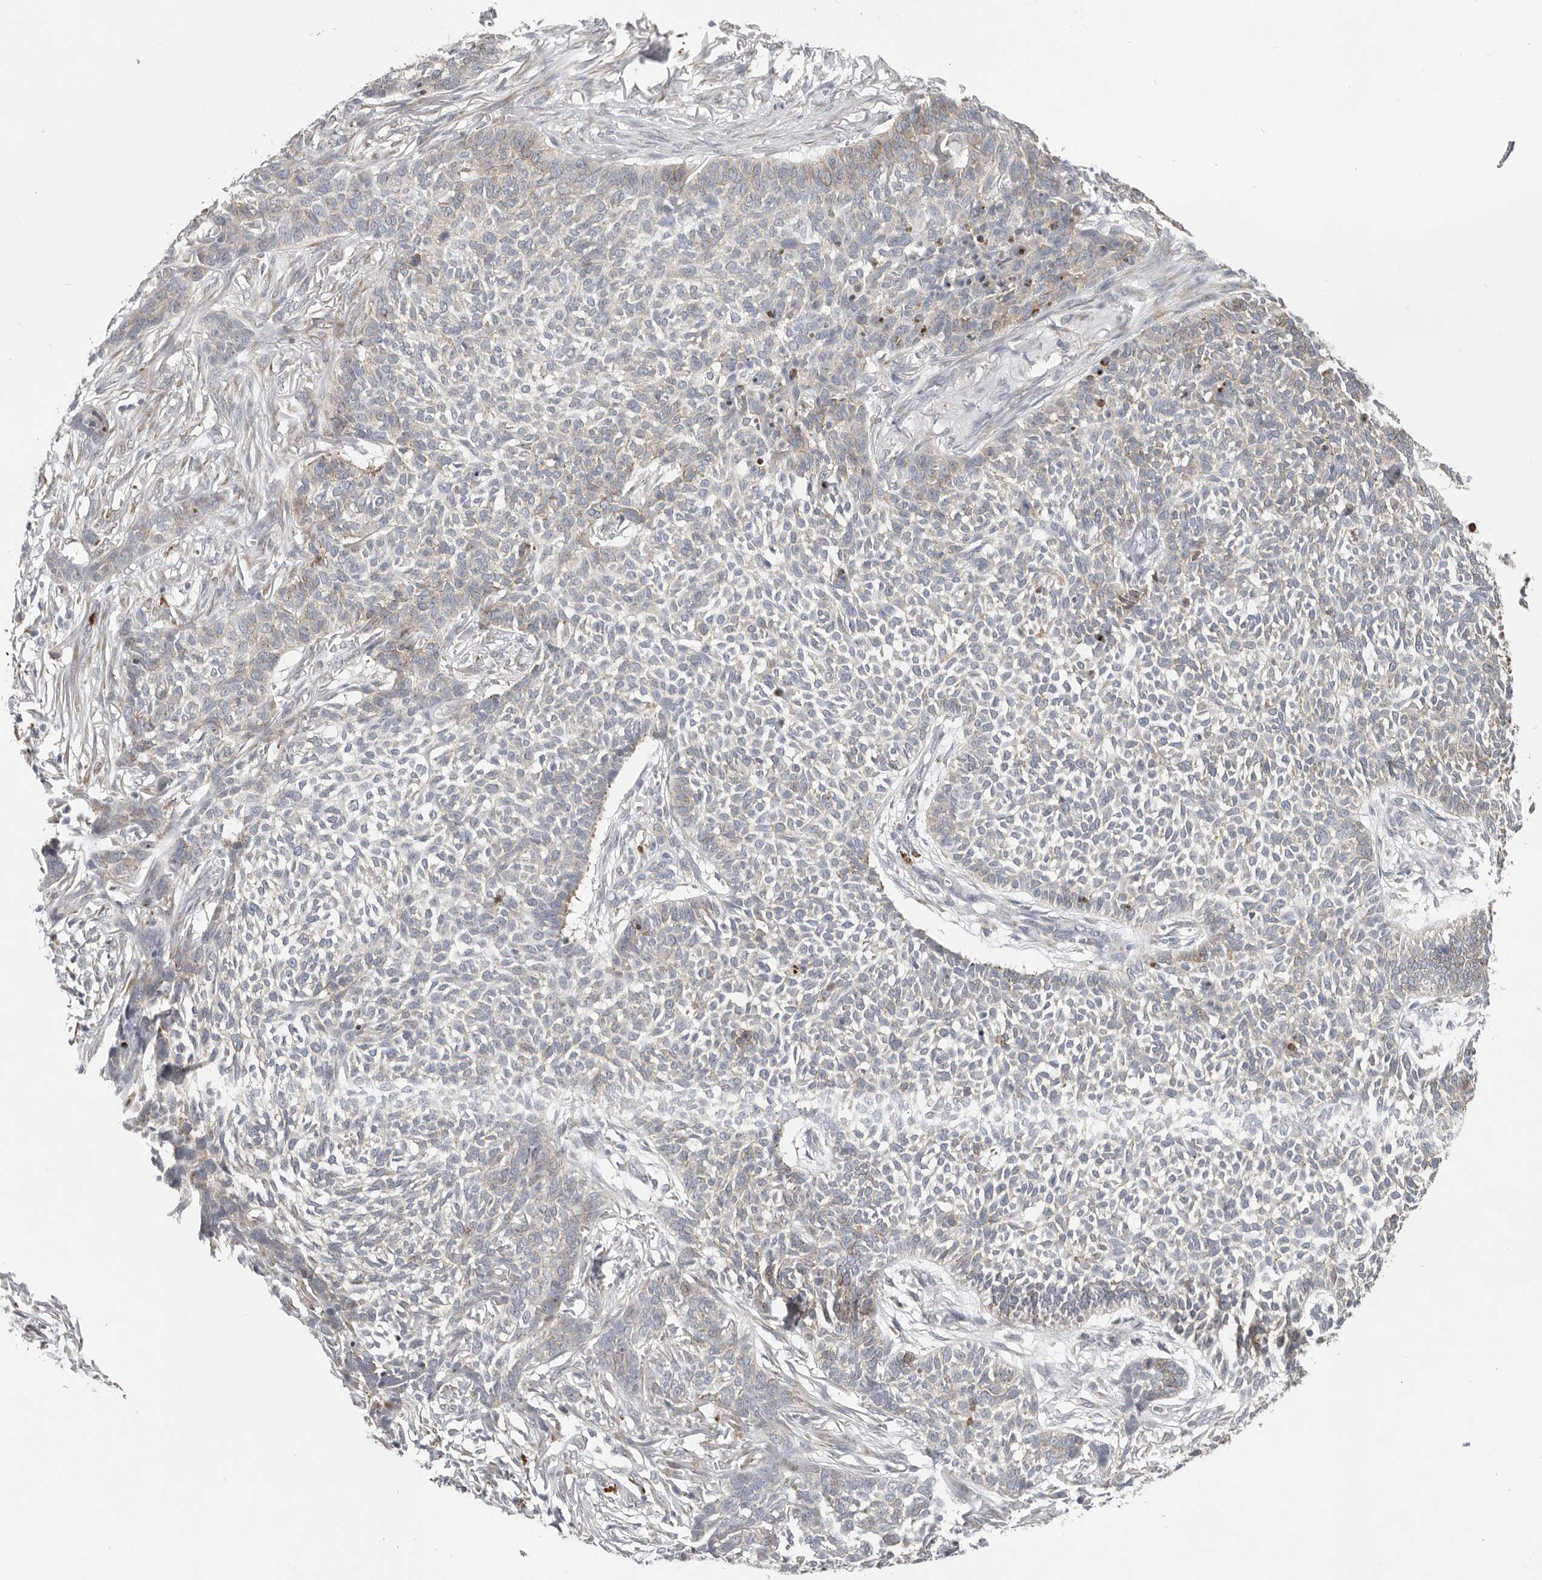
{"staining": {"intensity": "weak", "quantity": "25%-75%", "location": "cytoplasmic/membranous"}, "tissue": "skin cancer", "cell_type": "Tumor cells", "image_type": "cancer", "snomed": [{"axis": "morphology", "description": "Basal cell carcinoma"}, {"axis": "topography", "description": "Skin"}], "caption": "The histopathology image exhibits immunohistochemical staining of skin cancer. There is weak cytoplasmic/membranous expression is identified in approximately 25%-75% of tumor cells. Using DAB (brown) and hematoxylin (blue) stains, captured at high magnification using brightfield microscopy.", "gene": "IL32", "patient": {"sex": "male", "age": 85}}